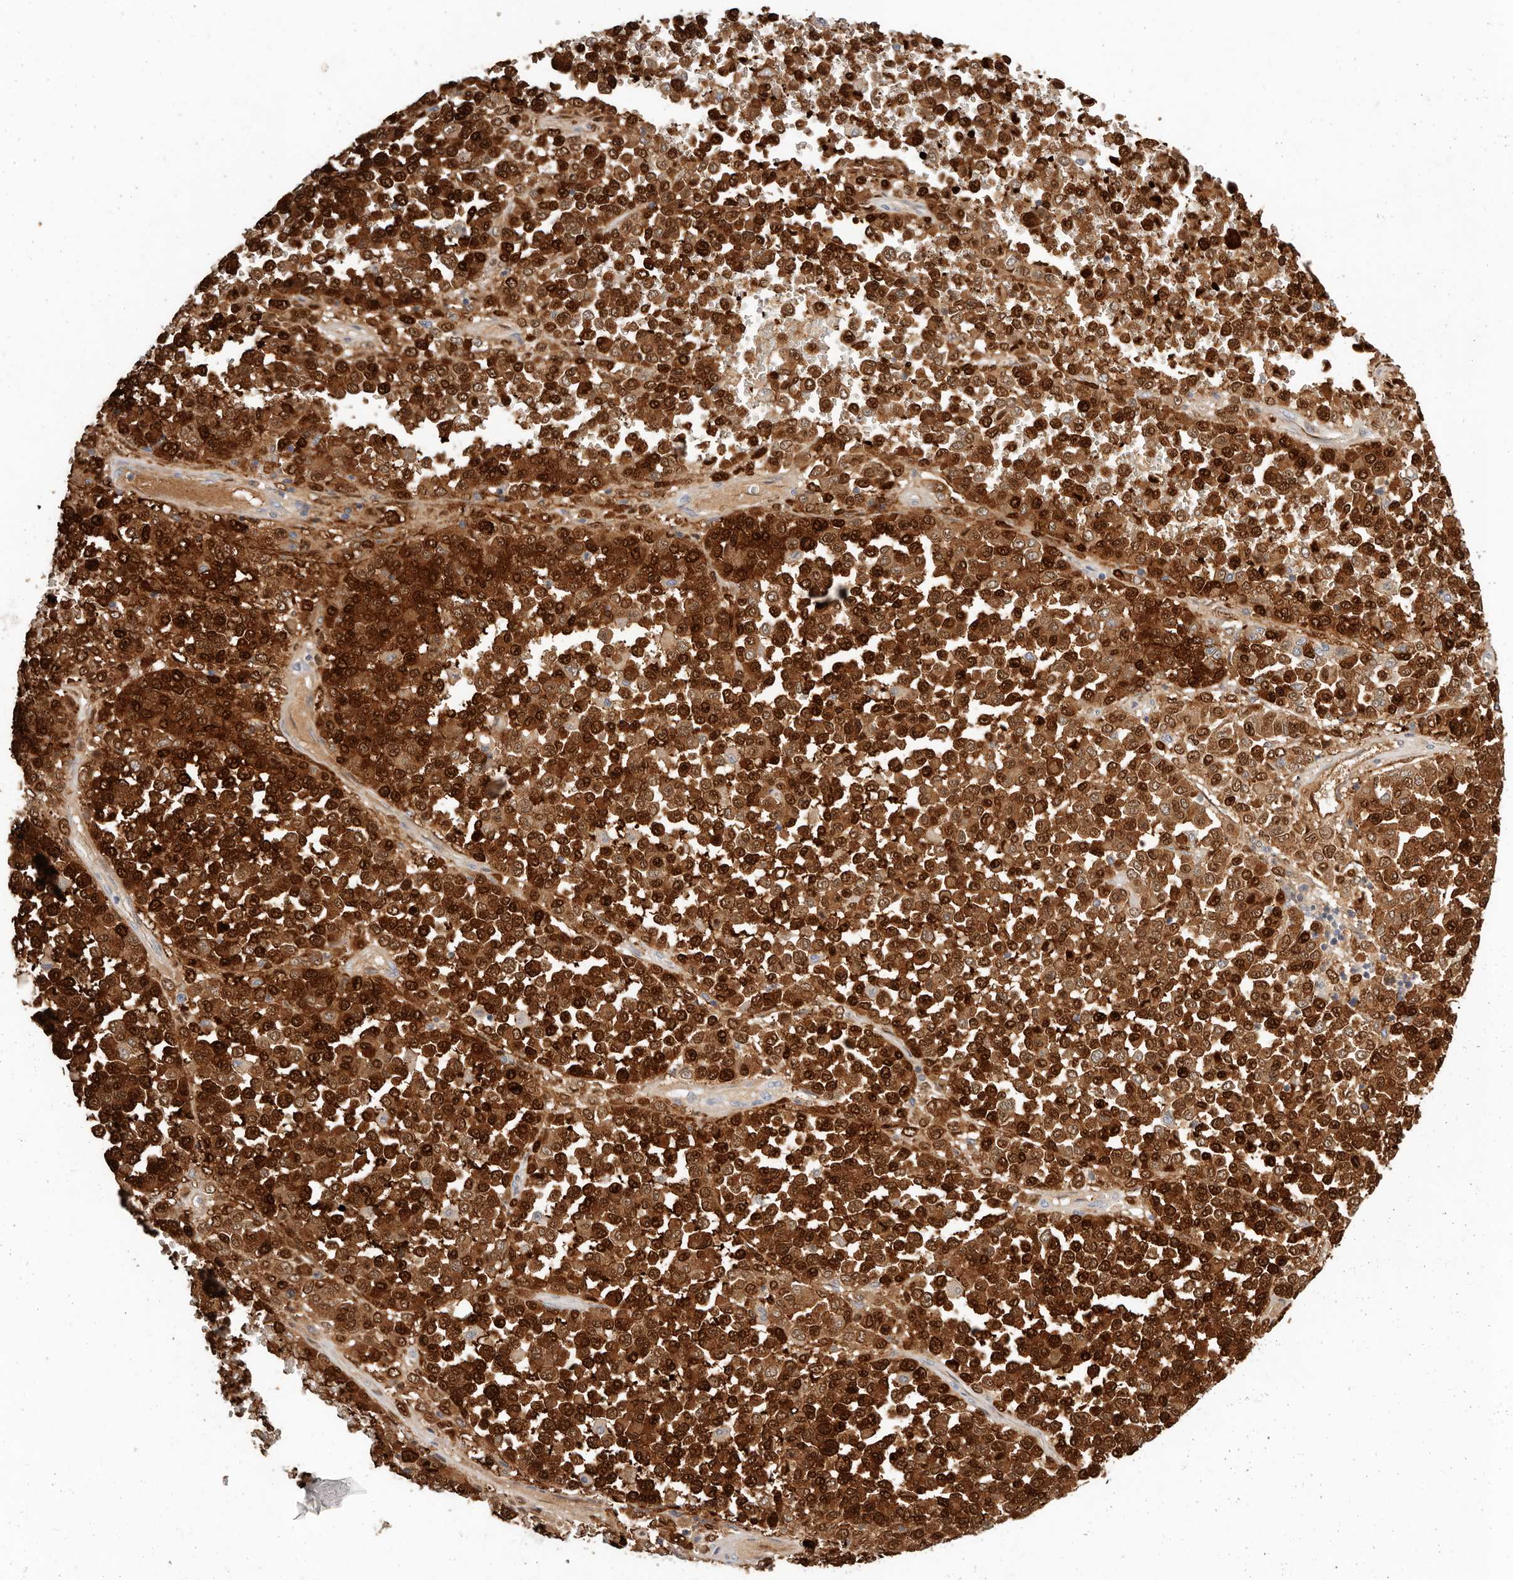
{"staining": {"intensity": "strong", "quantity": ">75%", "location": "cytoplasmic/membranous,nuclear"}, "tissue": "melanoma", "cell_type": "Tumor cells", "image_type": "cancer", "snomed": [{"axis": "morphology", "description": "Malignant melanoma, Metastatic site"}, {"axis": "topography", "description": "Pancreas"}], "caption": "Brown immunohistochemical staining in human malignant melanoma (metastatic site) exhibits strong cytoplasmic/membranous and nuclear expression in about >75% of tumor cells.", "gene": "TMEM63B", "patient": {"sex": "female", "age": 30}}